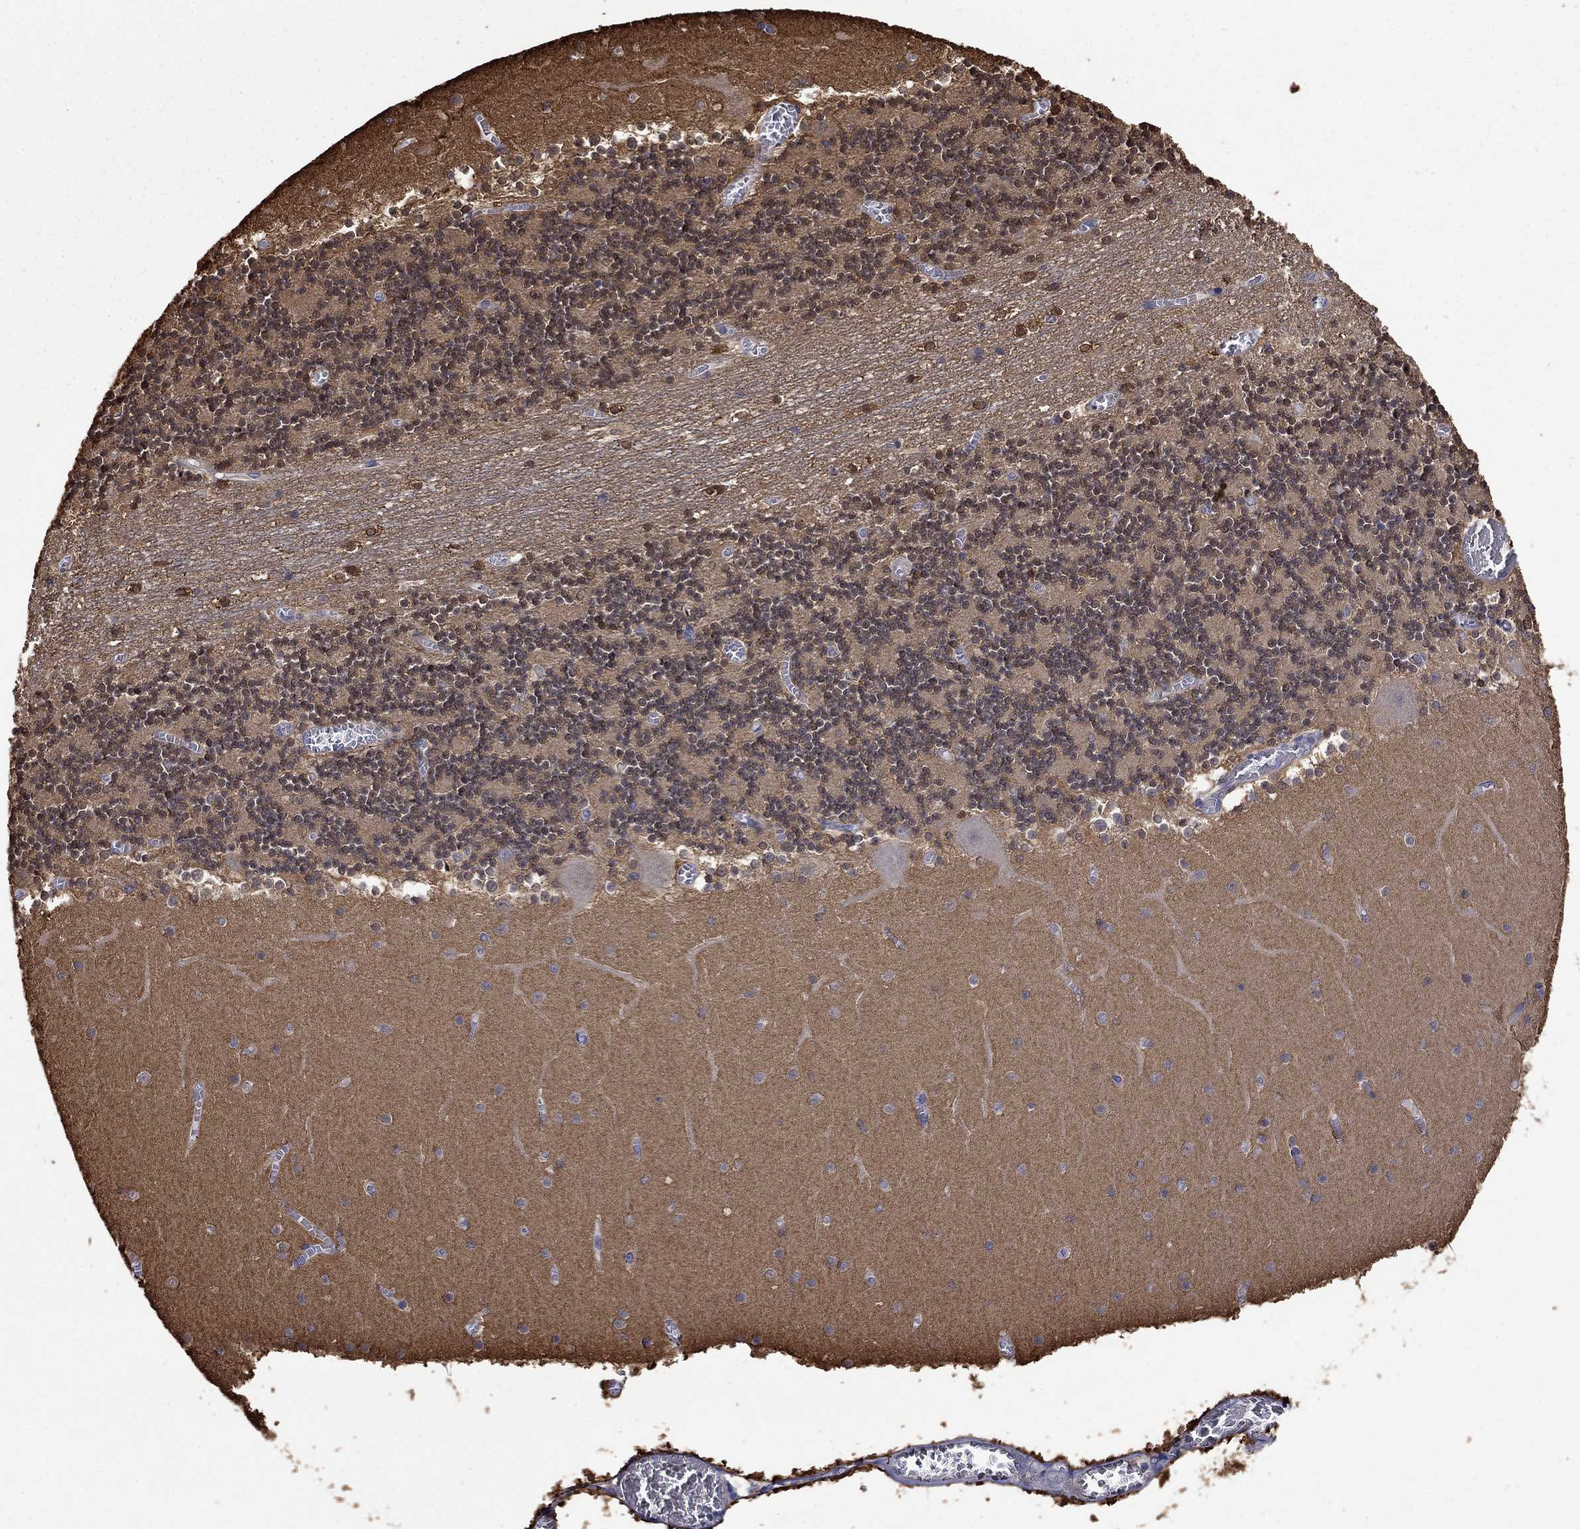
{"staining": {"intensity": "strong", "quantity": "<25%", "location": "cytoplasmic/membranous,nuclear"}, "tissue": "cerebellum", "cell_type": "Cells in granular layer", "image_type": "normal", "snomed": [{"axis": "morphology", "description": "Normal tissue, NOS"}, {"axis": "topography", "description": "Cerebellum"}], "caption": "High-power microscopy captured an IHC image of unremarkable cerebellum, revealing strong cytoplasmic/membranous,nuclear staining in about <25% of cells in granular layer.", "gene": "DPYSL2", "patient": {"sex": "female", "age": 28}}